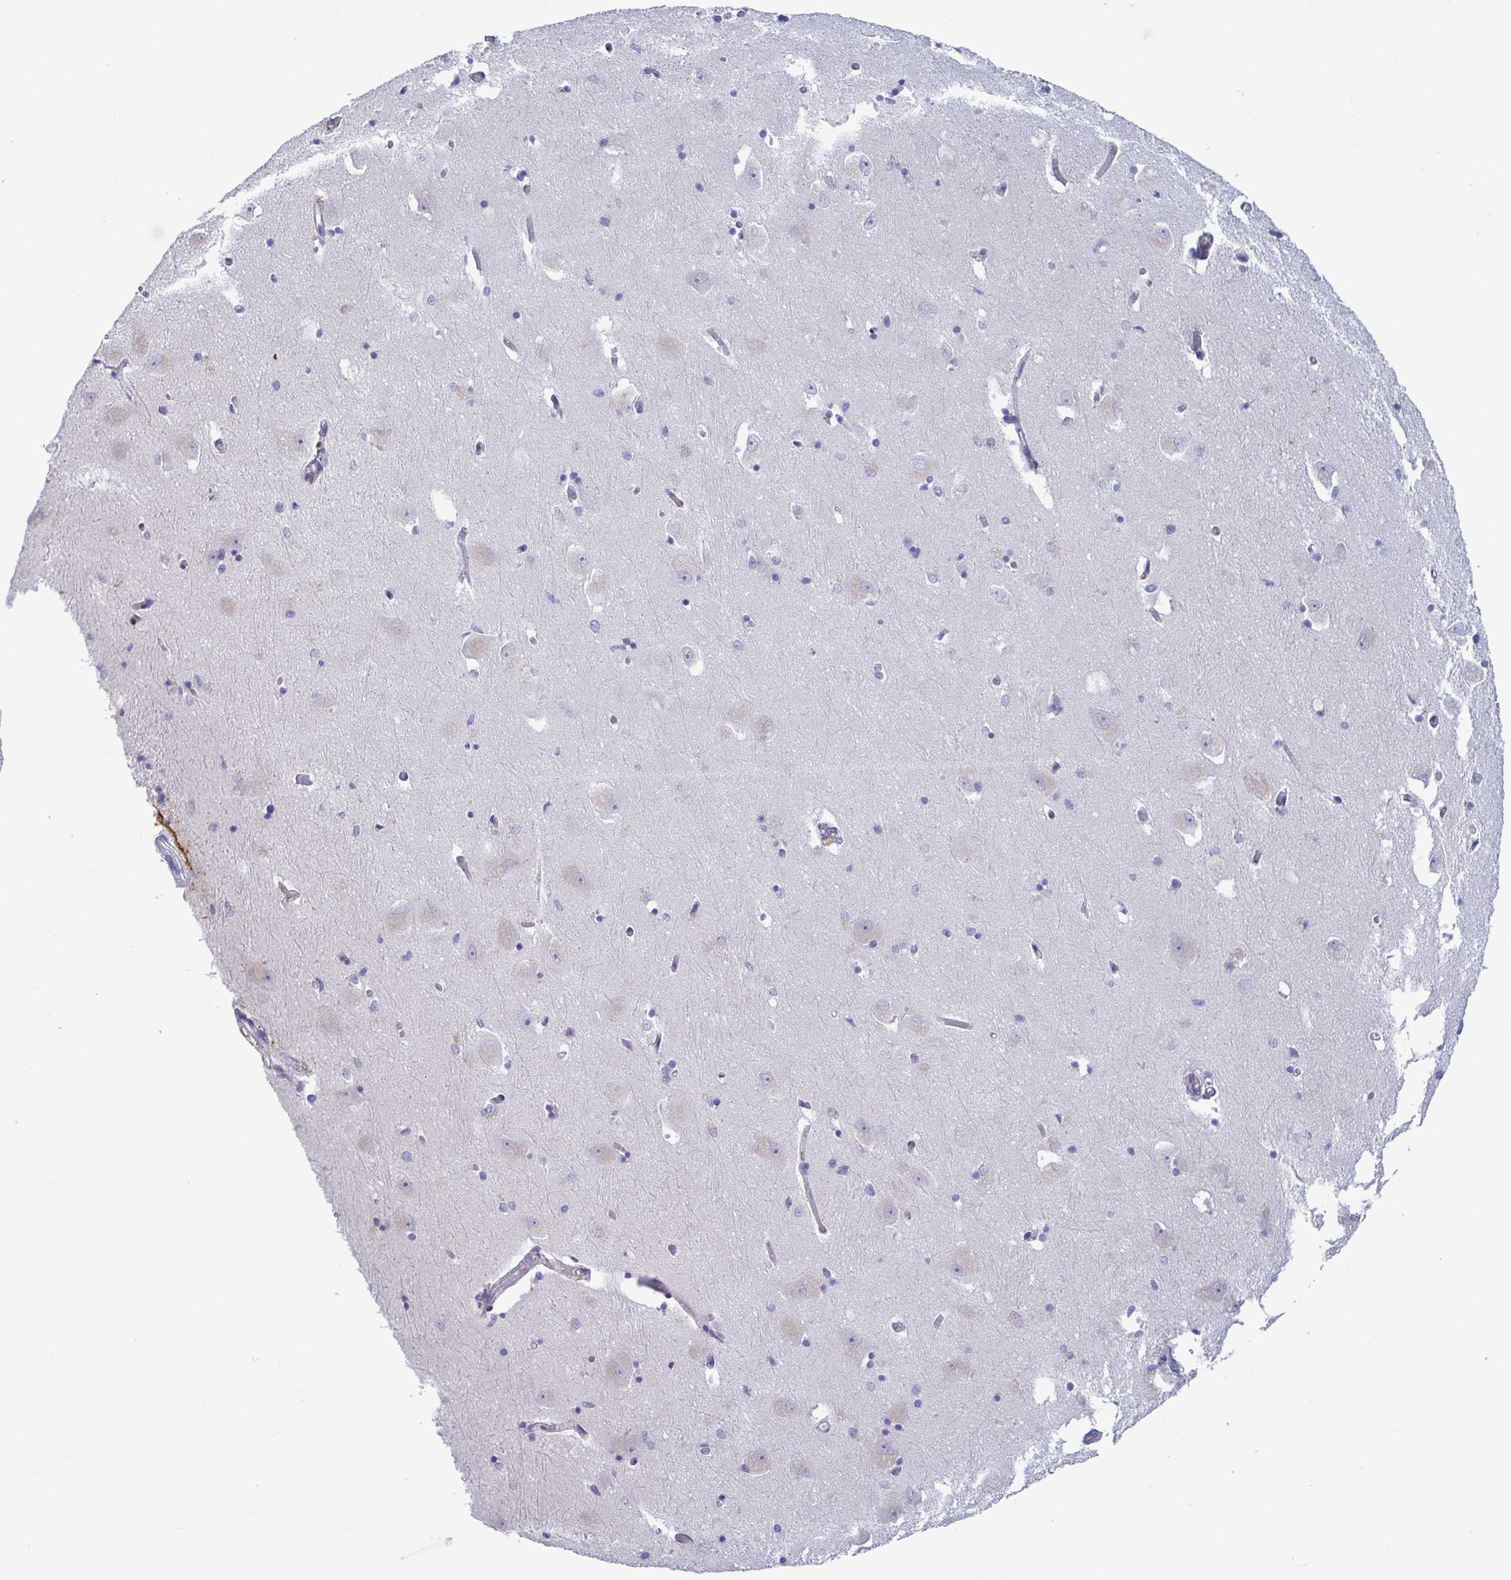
{"staining": {"intensity": "negative", "quantity": "none", "location": "none"}, "tissue": "caudate", "cell_type": "Glial cells", "image_type": "normal", "snomed": [{"axis": "morphology", "description": "Normal tissue, NOS"}, {"axis": "topography", "description": "Lateral ventricle wall"}, {"axis": "topography", "description": "Hippocampus"}], "caption": "Benign caudate was stained to show a protein in brown. There is no significant positivity in glial cells. (Brightfield microscopy of DAB (3,3'-diaminobenzidine) IHC at high magnification).", "gene": "TAS2R38", "patient": {"sex": "female", "age": 63}}